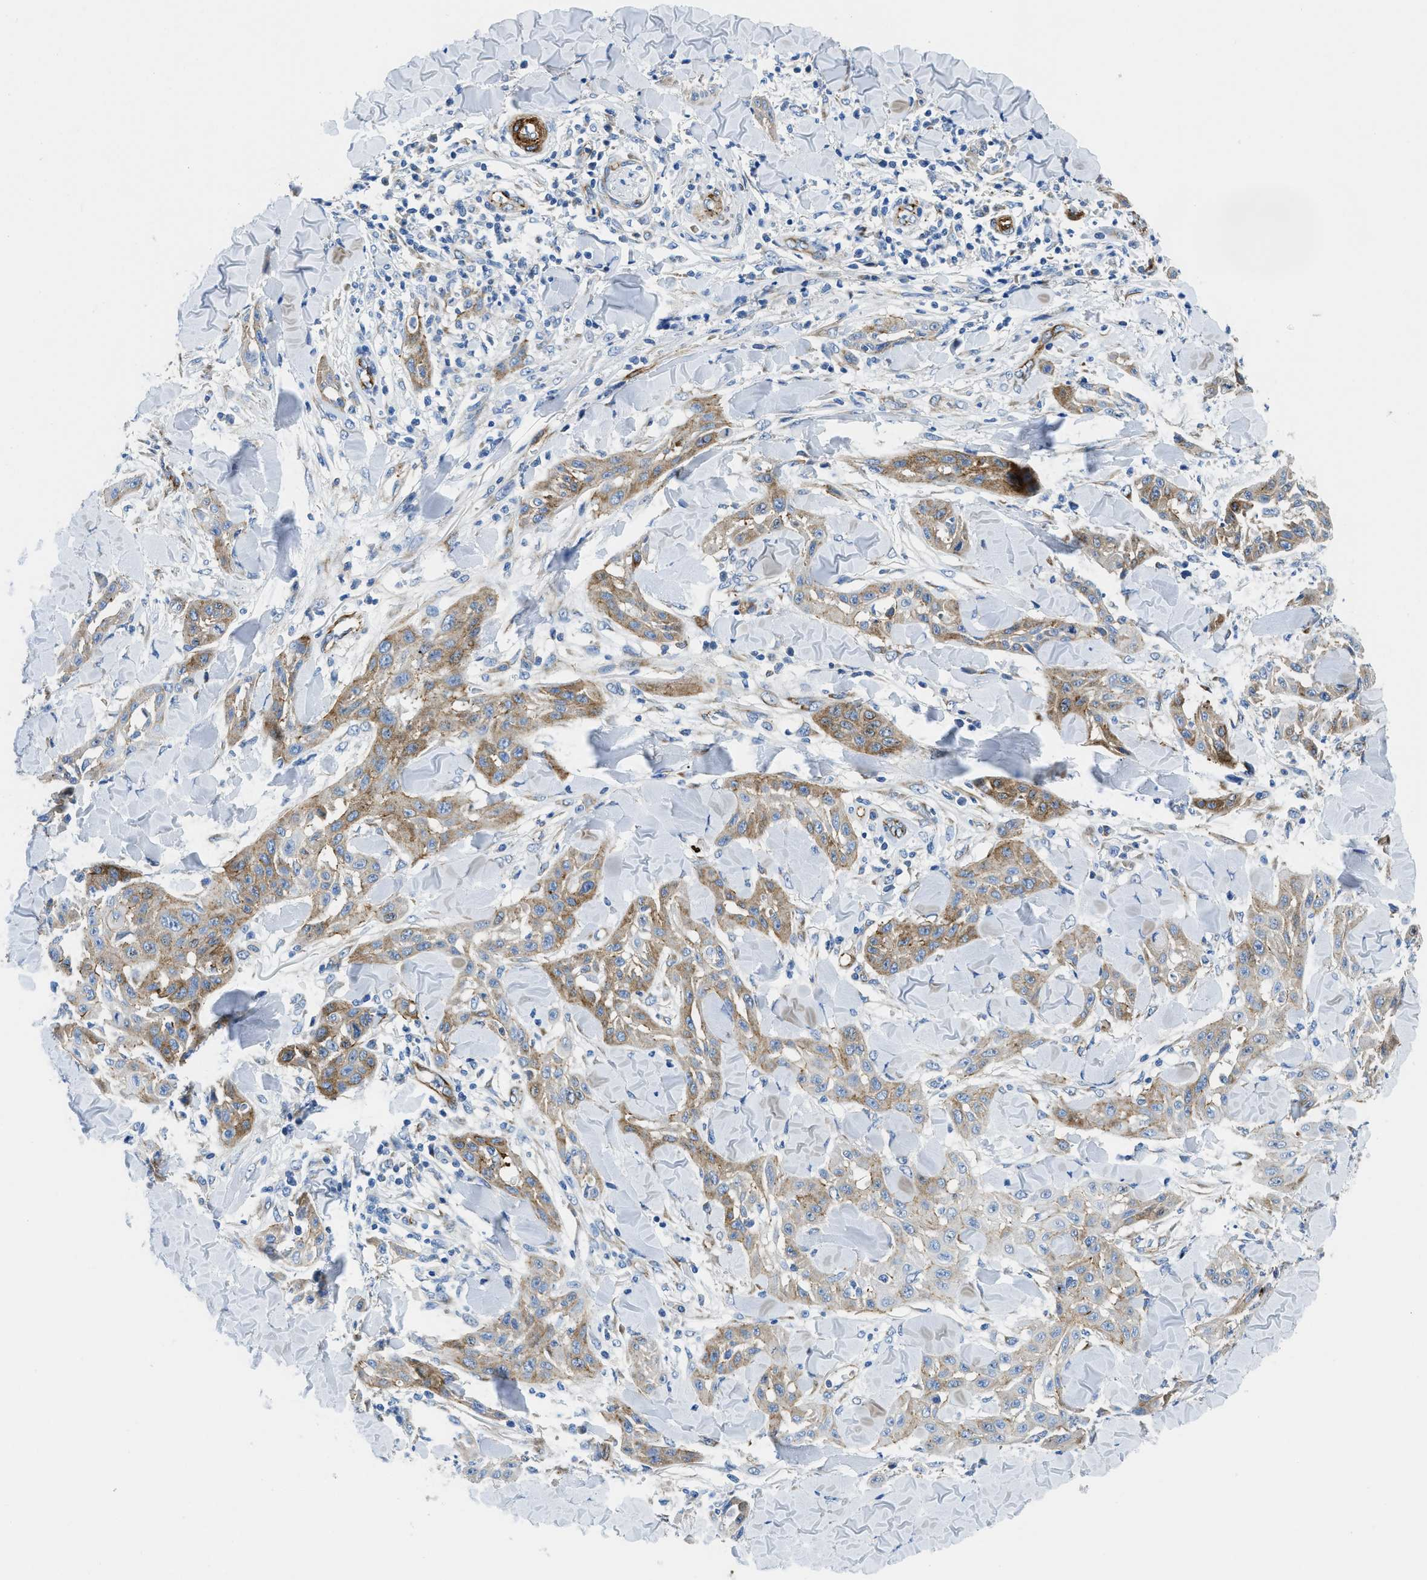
{"staining": {"intensity": "moderate", "quantity": "25%-75%", "location": "cytoplasmic/membranous"}, "tissue": "skin cancer", "cell_type": "Tumor cells", "image_type": "cancer", "snomed": [{"axis": "morphology", "description": "Squamous cell carcinoma, NOS"}, {"axis": "topography", "description": "Skin"}], "caption": "About 25%-75% of tumor cells in human skin cancer show moderate cytoplasmic/membranous protein staining as visualized by brown immunohistochemical staining.", "gene": "CUTA", "patient": {"sex": "male", "age": 24}}